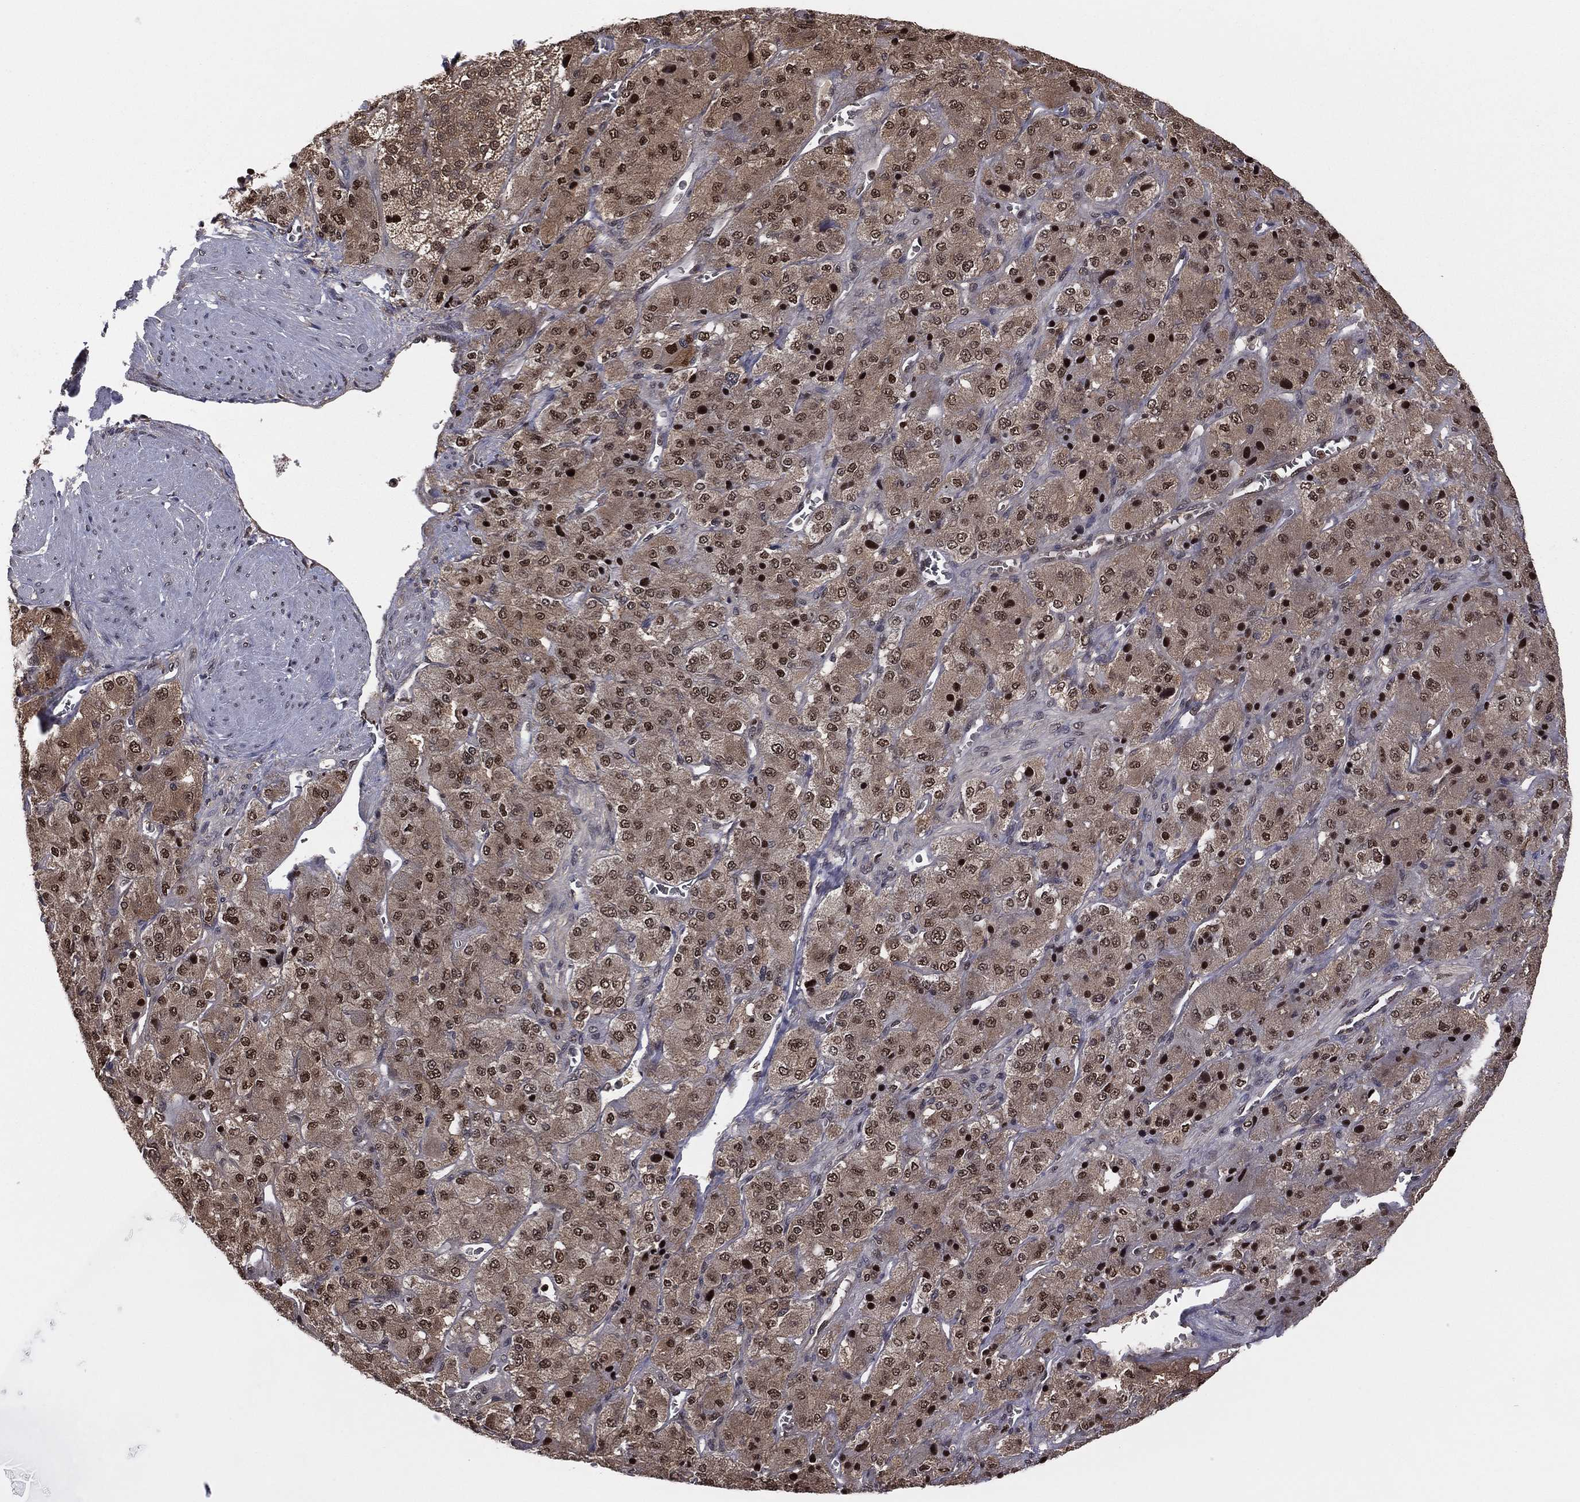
{"staining": {"intensity": "strong", "quantity": "25%-75%", "location": "cytoplasmic/membranous,nuclear"}, "tissue": "adrenal gland", "cell_type": "Glandular cells", "image_type": "normal", "snomed": [{"axis": "morphology", "description": "Normal tissue, NOS"}, {"axis": "topography", "description": "Adrenal gland"}], "caption": "A high-resolution image shows IHC staining of normal adrenal gland, which exhibits strong cytoplasmic/membranous,nuclear positivity in approximately 25%-75% of glandular cells.", "gene": "PSMA1", "patient": {"sex": "female", "age": 60}}